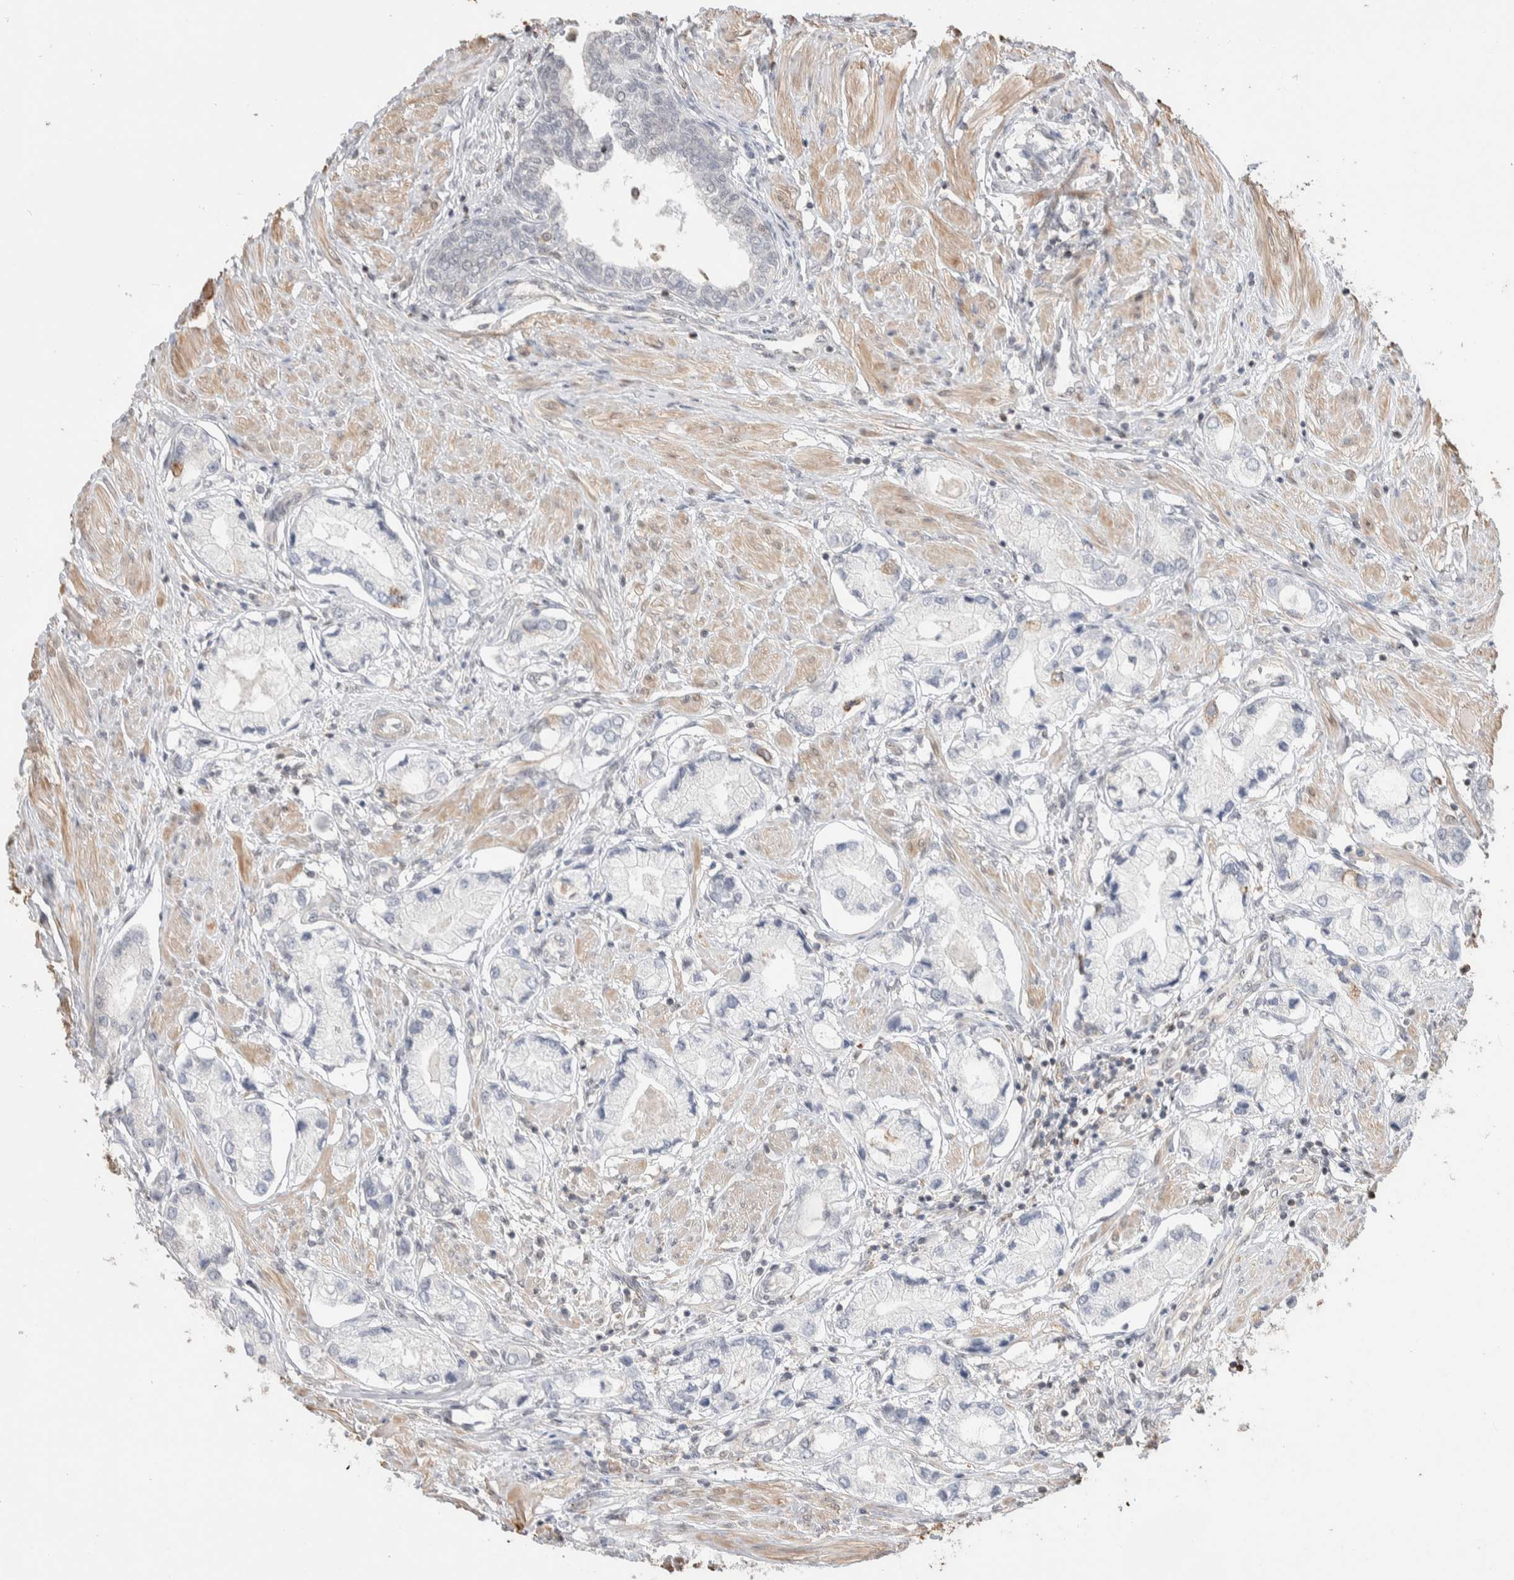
{"staining": {"intensity": "negative", "quantity": "none", "location": "none"}, "tissue": "prostate cancer", "cell_type": "Tumor cells", "image_type": "cancer", "snomed": [{"axis": "morphology", "description": "Adenocarcinoma, Low grade"}, {"axis": "topography", "description": "Prostate"}], "caption": "This is an IHC micrograph of human low-grade adenocarcinoma (prostate). There is no staining in tumor cells.", "gene": "ZNF704", "patient": {"sex": "male", "age": 71}}